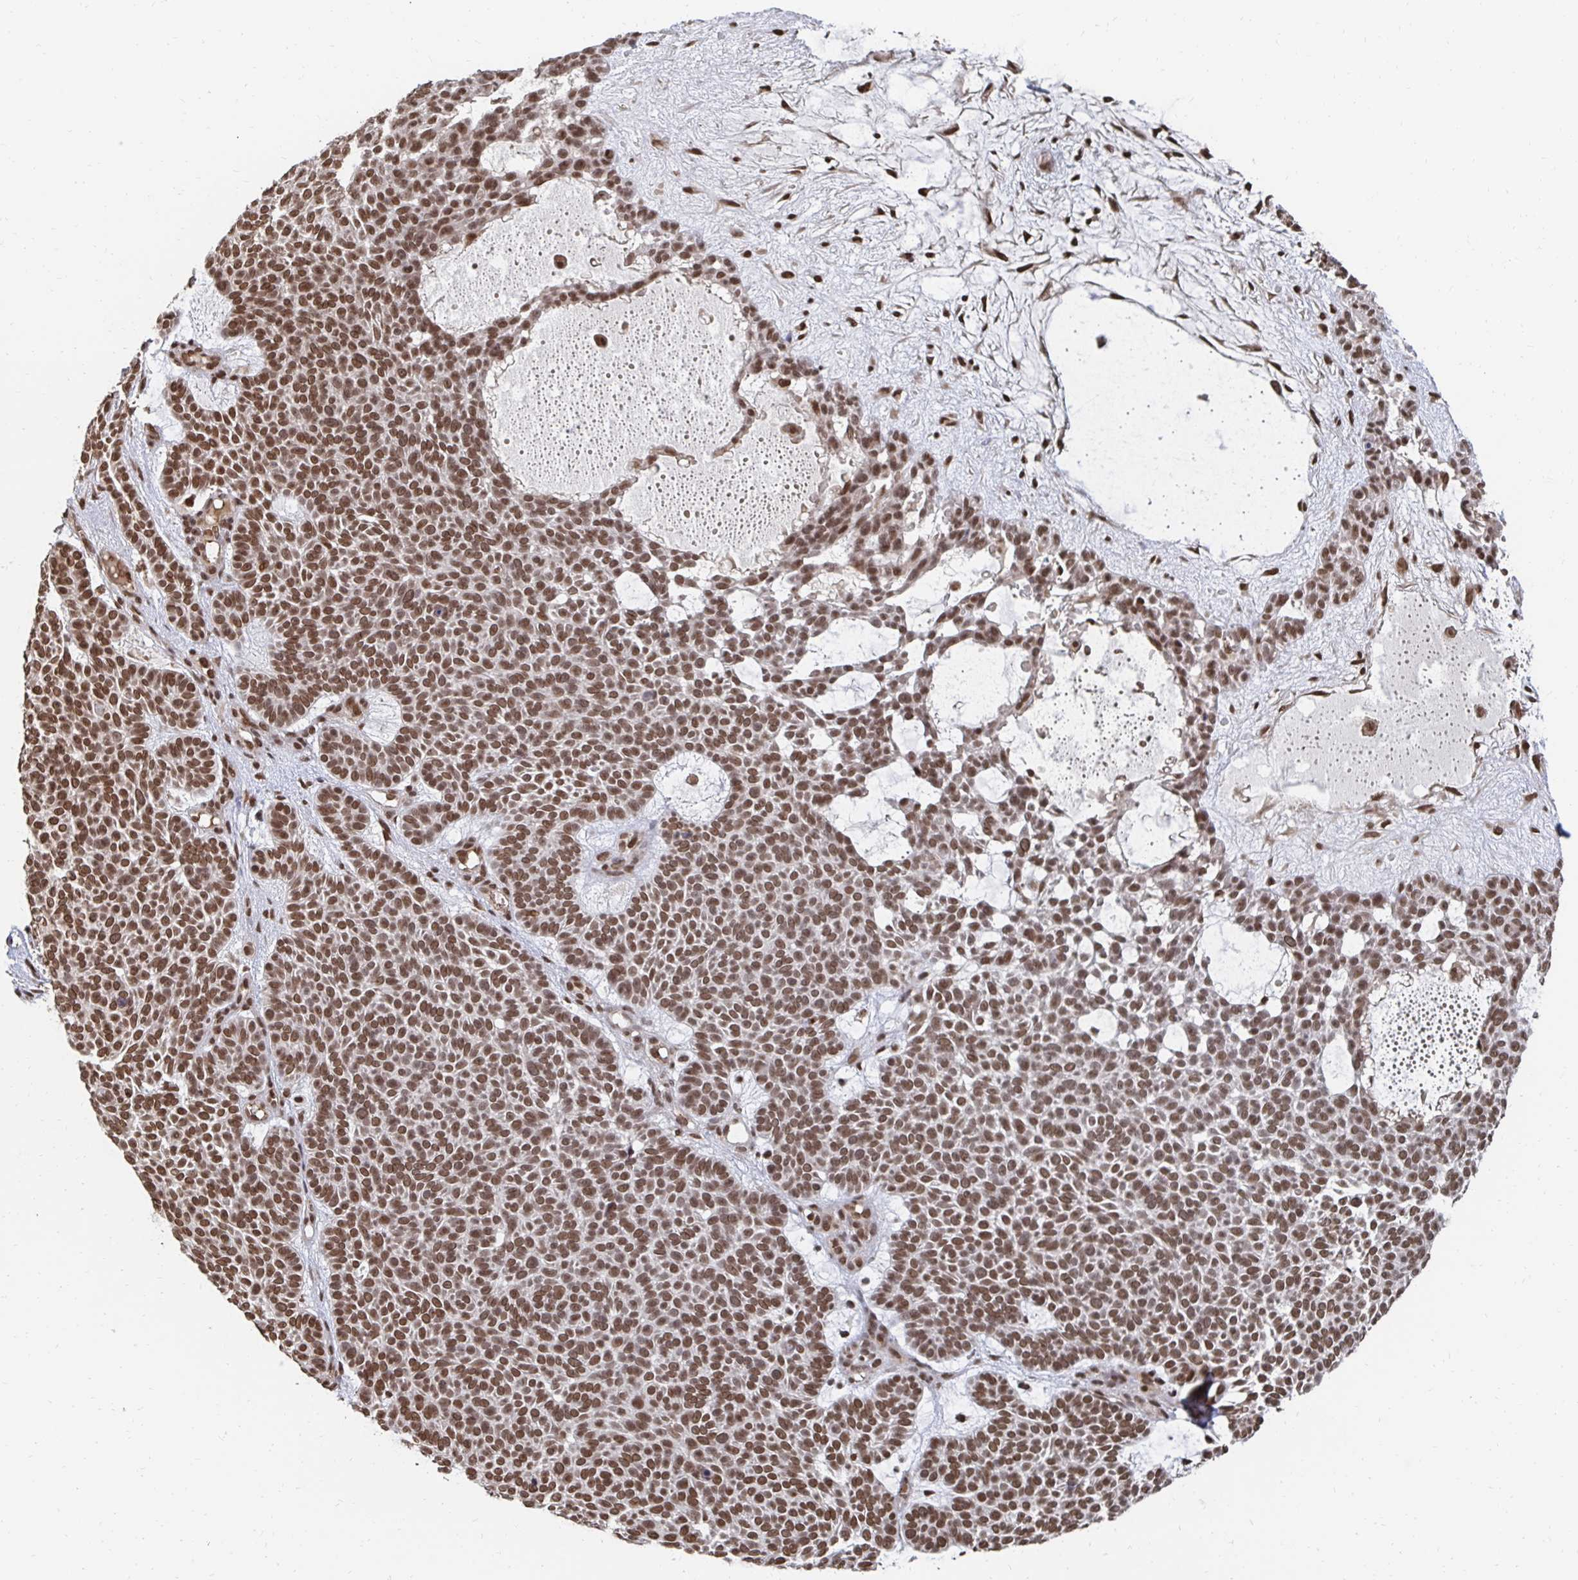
{"staining": {"intensity": "strong", "quantity": ">75%", "location": "nuclear"}, "tissue": "skin cancer", "cell_type": "Tumor cells", "image_type": "cancer", "snomed": [{"axis": "morphology", "description": "Basal cell carcinoma"}, {"axis": "topography", "description": "Skin"}], "caption": "This is a photomicrograph of IHC staining of skin basal cell carcinoma, which shows strong expression in the nuclear of tumor cells.", "gene": "GTF3C6", "patient": {"sex": "female", "age": 82}}